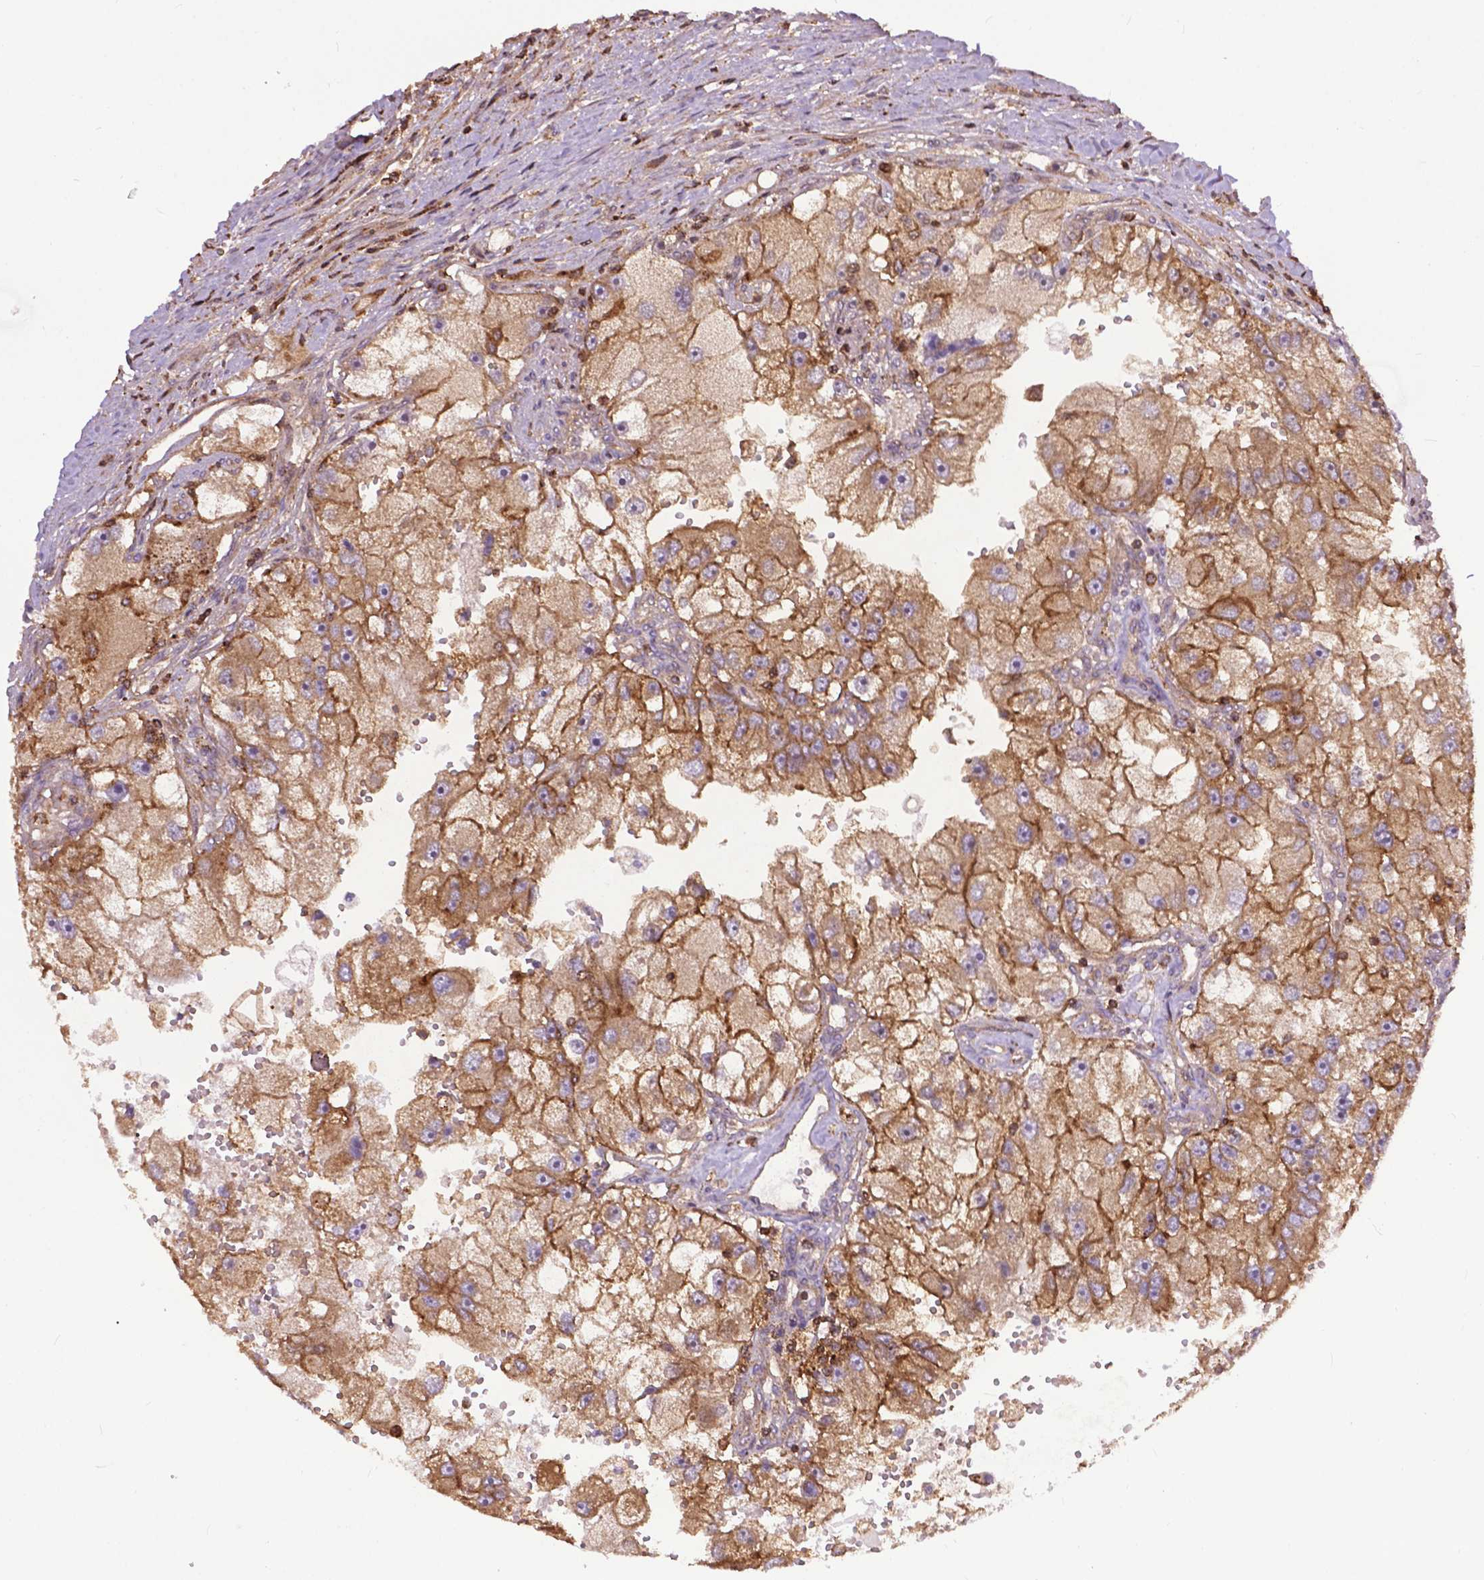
{"staining": {"intensity": "moderate", "quantity": ">75%", "location": "cytoplasmic/membranous"}, "tissue": "renal cancer", "cell_type": "Tumor cells", "image_type": "cancer", "snomed": [{"axis": "morphology", "description": "Adenocarcinoma, NOS"}, {"axis": "topography", "description": "Kidney"}], "caption": "This histopathology image reveals immunohistochemistry (IHC) staining of human renal adenocarcinoma, with medium moderate cytoplasmic/membranous staining in about >75% of tumor cells.", "gene": "CHMP4A", "patient": {"sex": "male", "age": 63}}